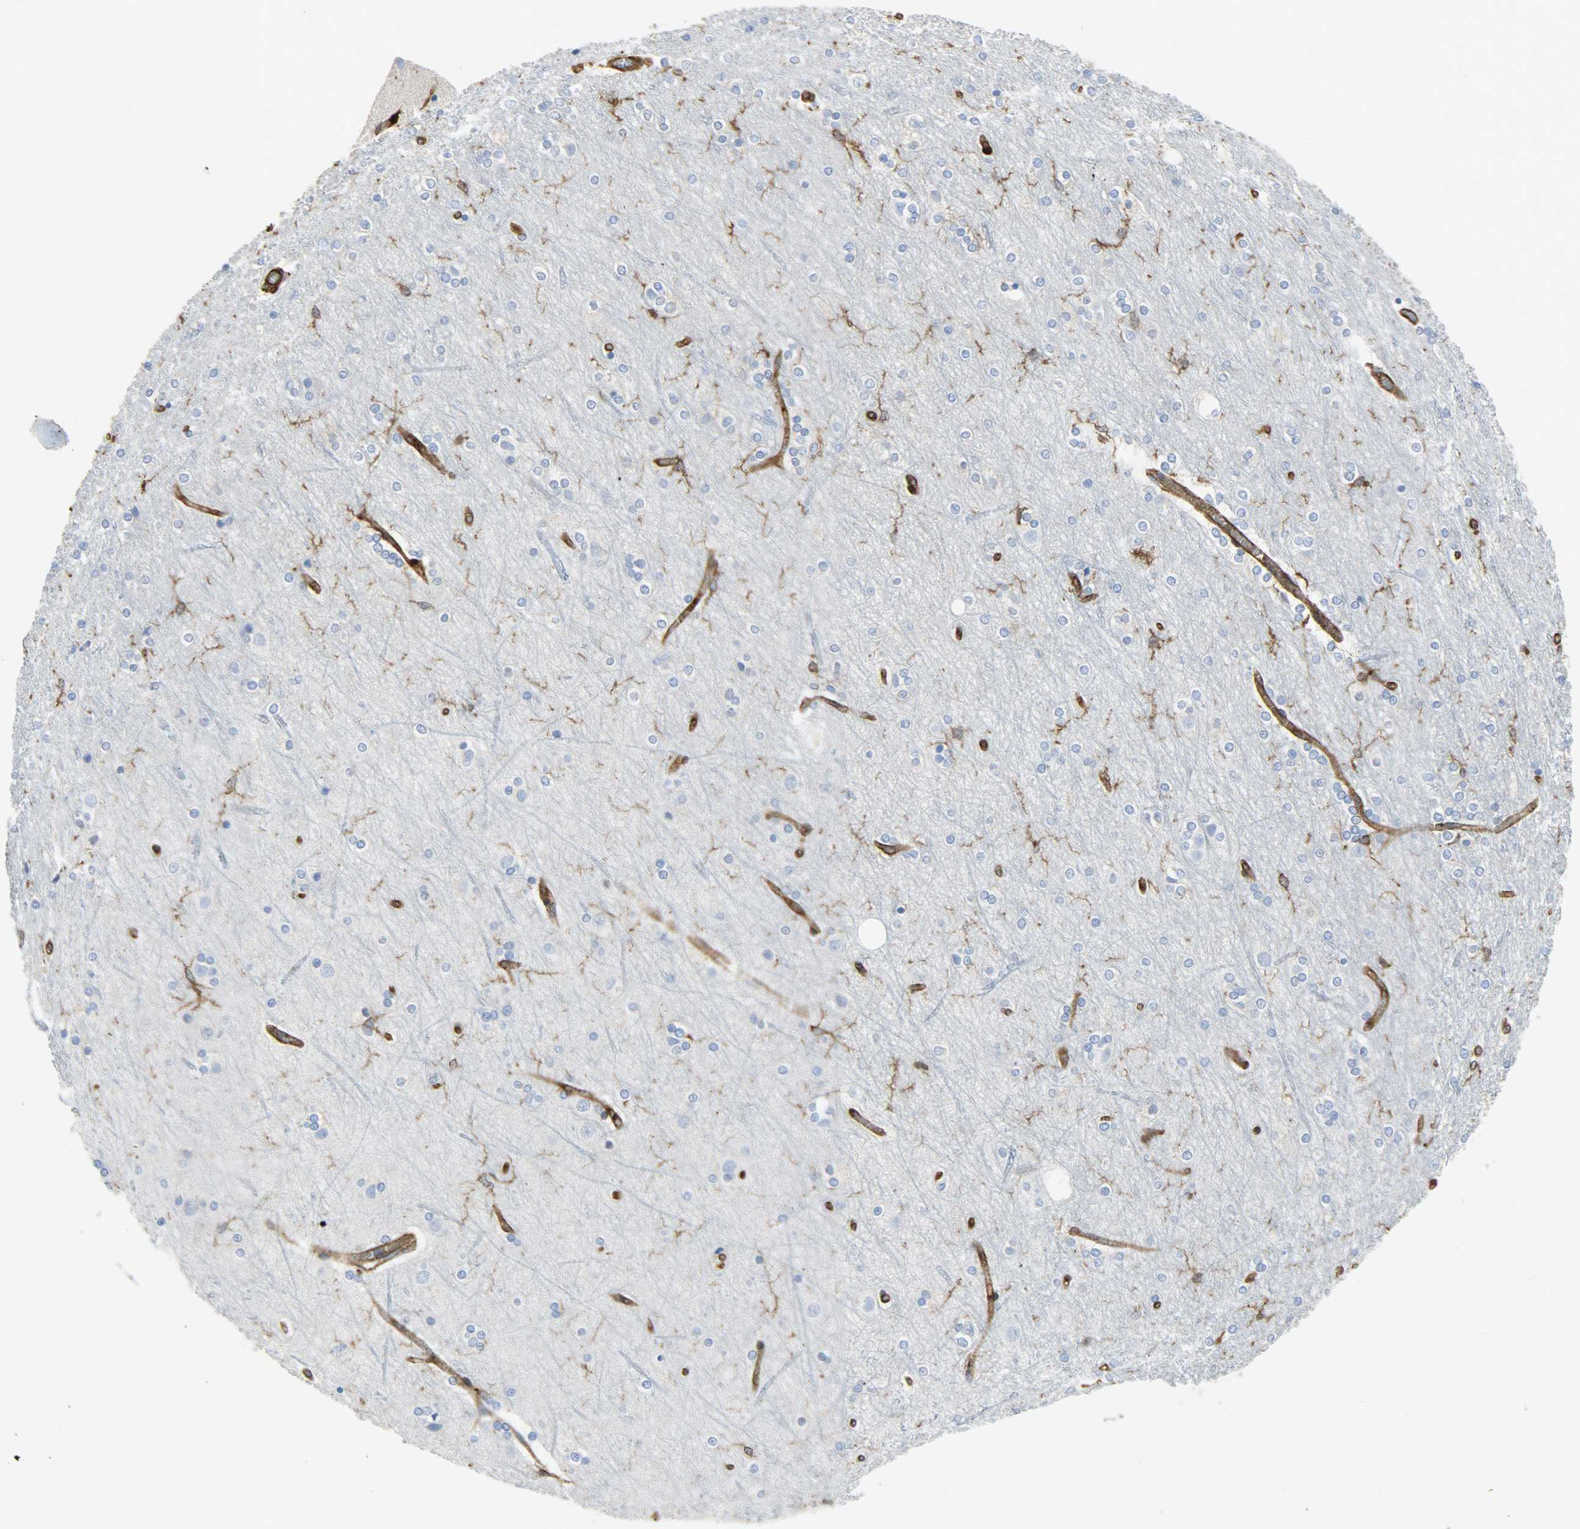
{"staining": {"intensity": "moderate", "quantity": ">75%", "location": "cytoplasmic/membranous"}, "tissue": "cerebral cortex", "cell_type": "Endothelial cells", "image_type": "normal", "snomed": [{"axis": "morphology", "description": "Normal tissue, NOS"}, {"axis": "topography", "description": "Cerebral cortex"}], "caption": "The micrograph reveals staining of benign cerebral cortex, revealing moderate cytoplasmic/membranous protein expression (brown color) within endothelial cells.", "gene": "VASP", "patient": {"sex": "female", "age": 54}}